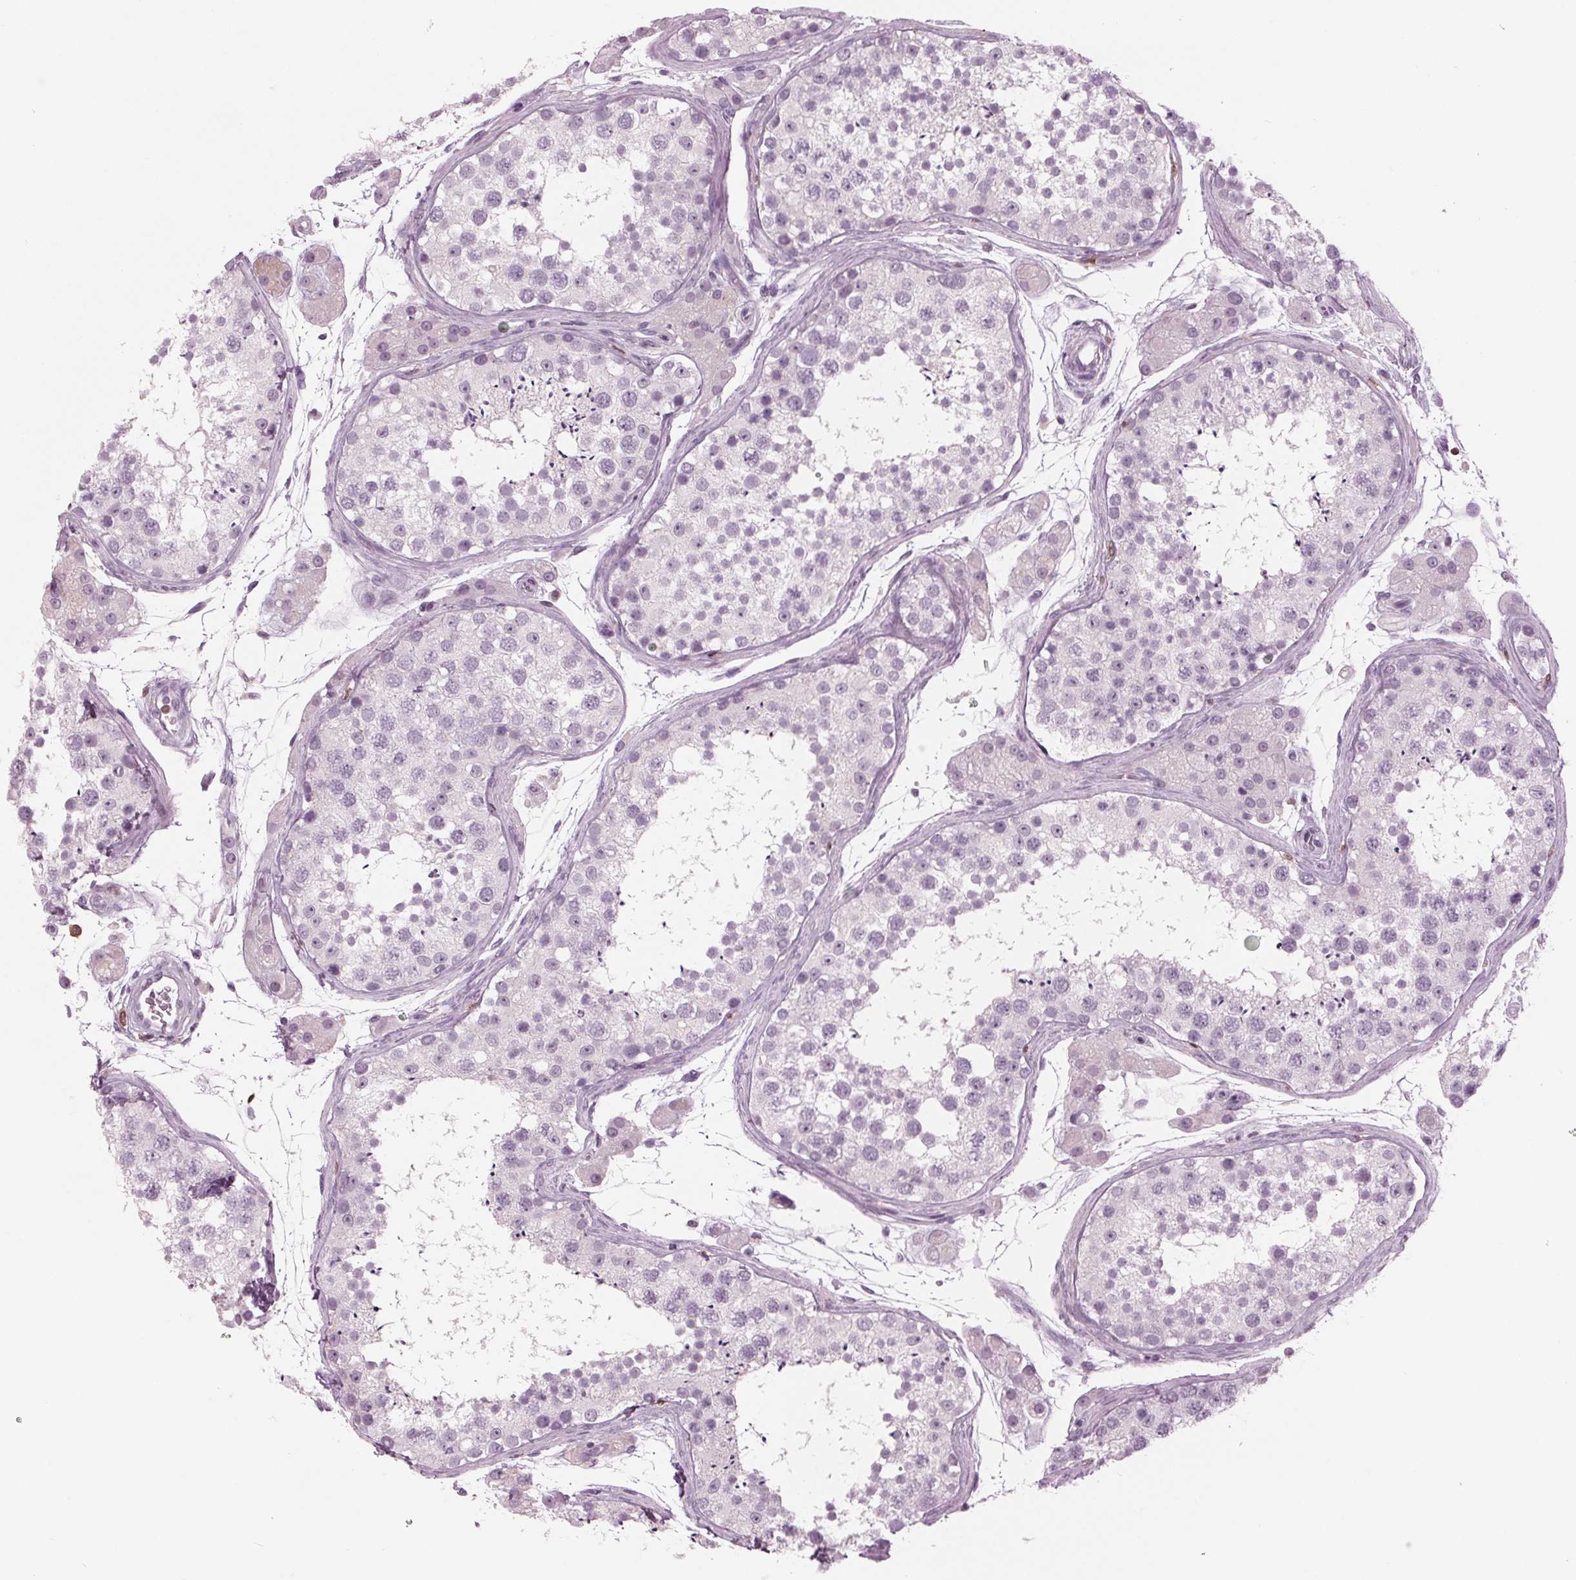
{"staining": {"intensity": "negative", "quantity": "none", "location": "none"}, "tissue": "testis", "cell_type": "Cells in seminiferous ducts", "image_type": "normal", "snomed": [{"axis": "morphology", "description": "Normal tissue, NOS"}, {"axis": "topography", "description": "Testis"}], "caption": "A photomicrograph of testis stained for a protein displays no brown staining in cells in seminiferous ducts. (DAB (3,3'-diaminobenzidine) IHC with hematoxylin counter stain).", "gene": "BTLA", "patient": {"sex": "male", "age": 41}}